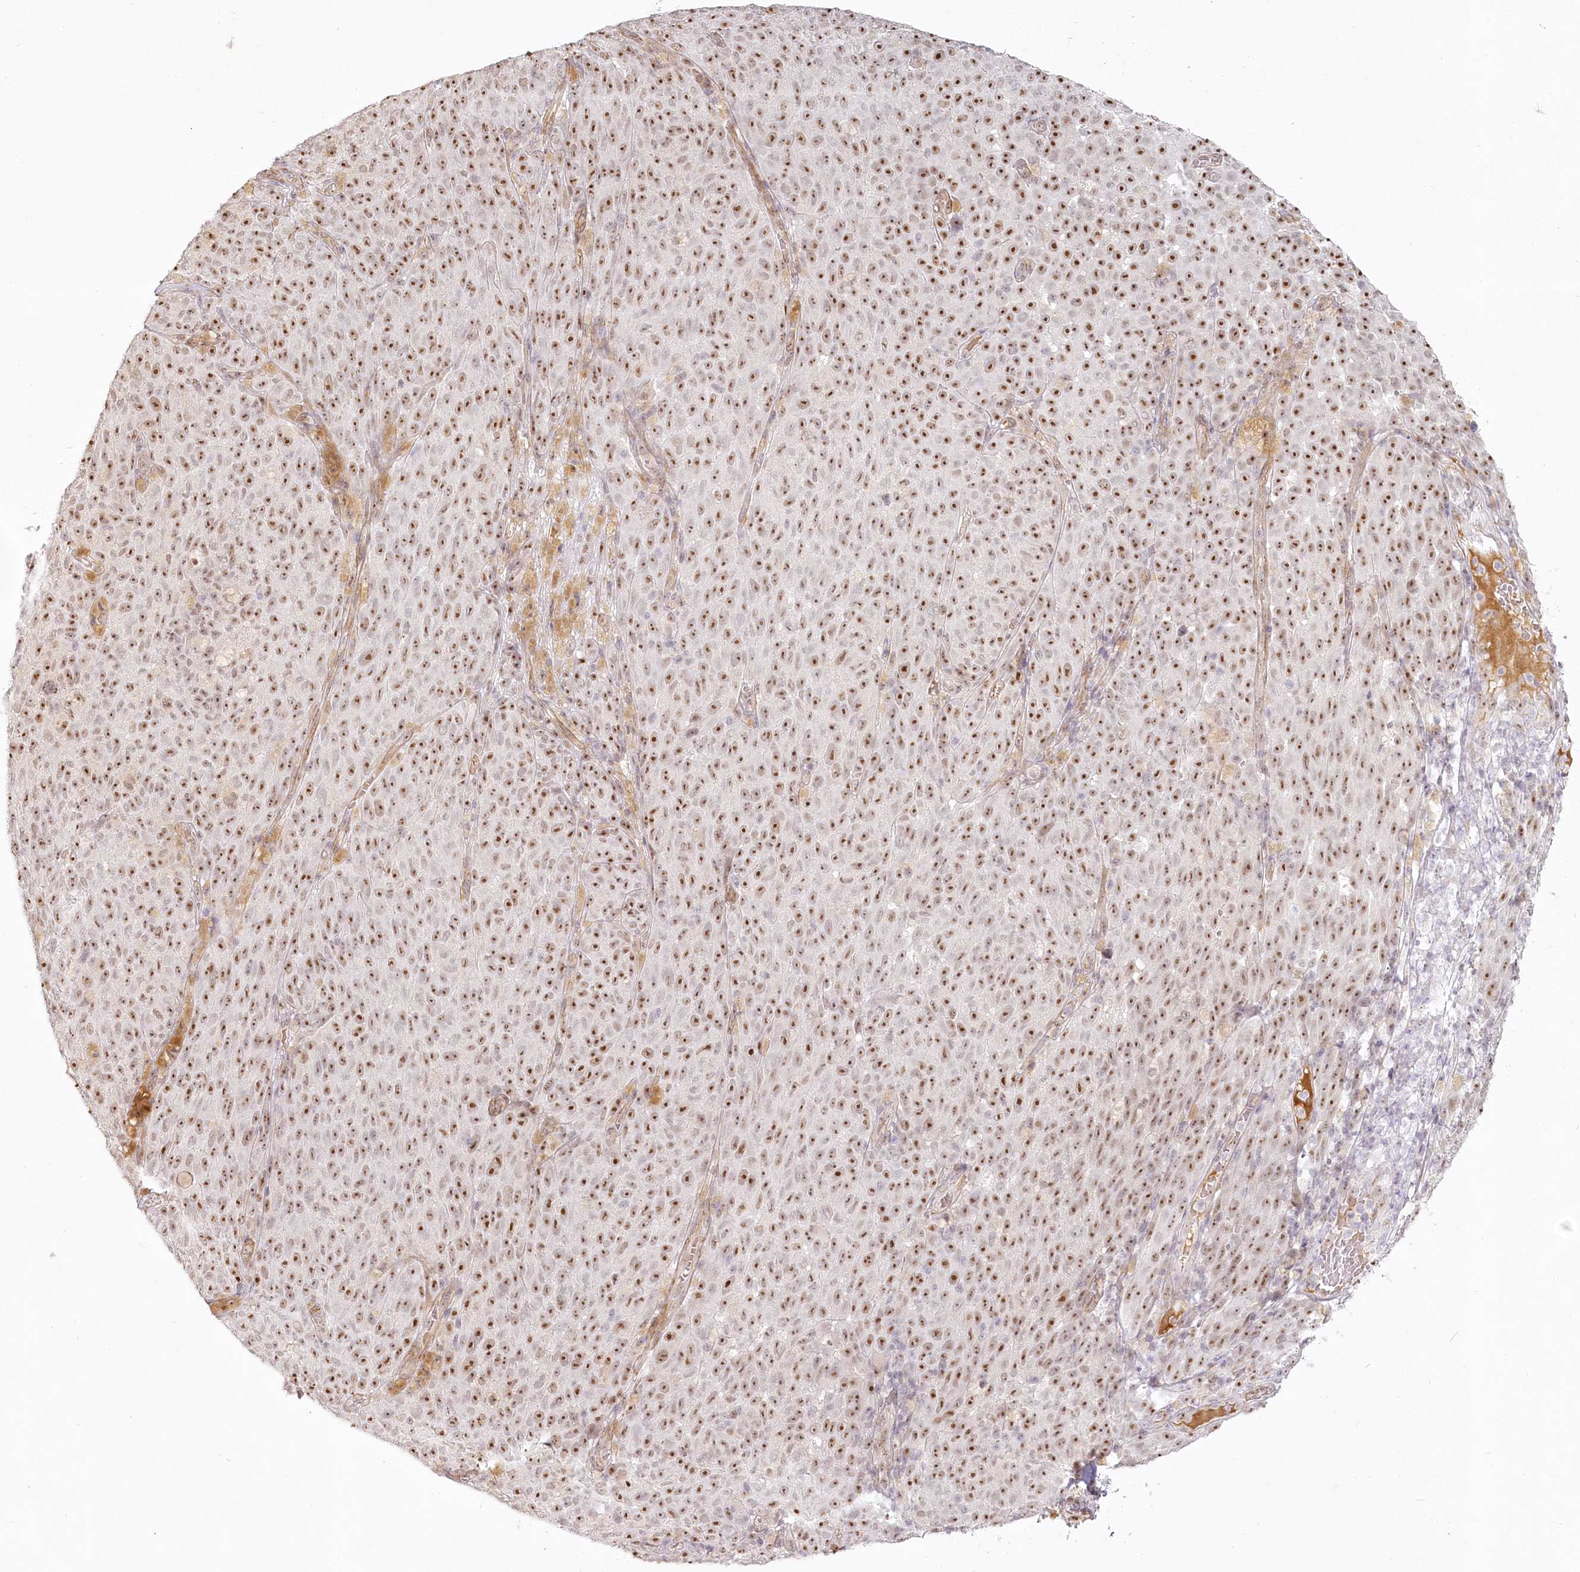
{"staining": {"intensity": "moderate", "quantity": ">75%", "location": "nuclear"}, "tissue": "melanoma", "cell_type": "Tumor cells", "image_type": "cancer", "snomed": [{"axis": "morphology", "description": "Malignant melanoma, NOS"}, {"axis": "topography", "description": "Skin"}], "caption": "An immunohistochemistry histopathology image of neoplastic tissue is shown. Protein staining in brown highlights moderate nuclear positivity in melanoma within tumor cells.", "gene": "EXOSC7", "patient": {"sex": "female", "age": 82}}